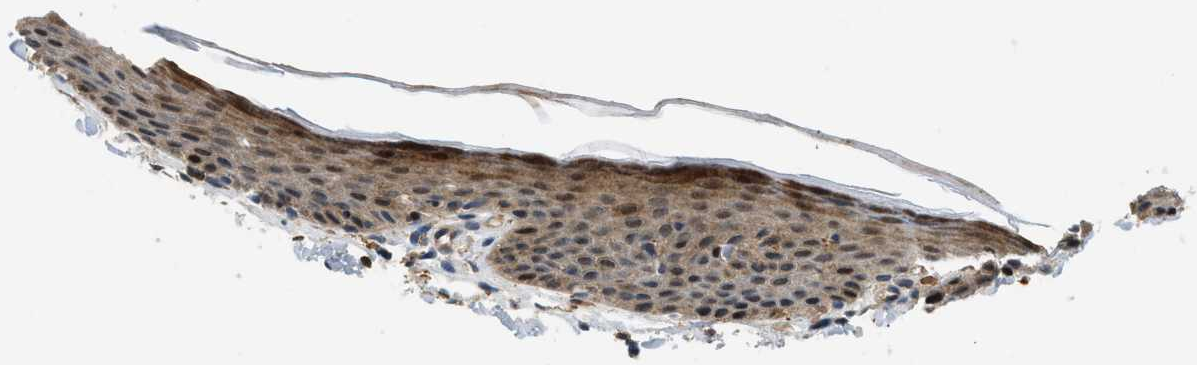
{"staining": {"intensity": "strong", "quantity": ">75%", "location": "cytoplasmic/membranous,nuclear"}, "tissue": "skin", "cell_type": "Epidermal cells", "image_type": "normal", "snomed": [{"axis": "morphology", "description": "Normal tissue, NOS"}, {"axis": "topography", "description": "Vulva"}], "caption": "Strong cytoplasmic/membranous,nuclear expression for a protein is identified in approximately >75% of epidermal cells of unremarkable skin using IHC.", "gene": "GPR31", "patient": {"sex": "female", "age": 54}}